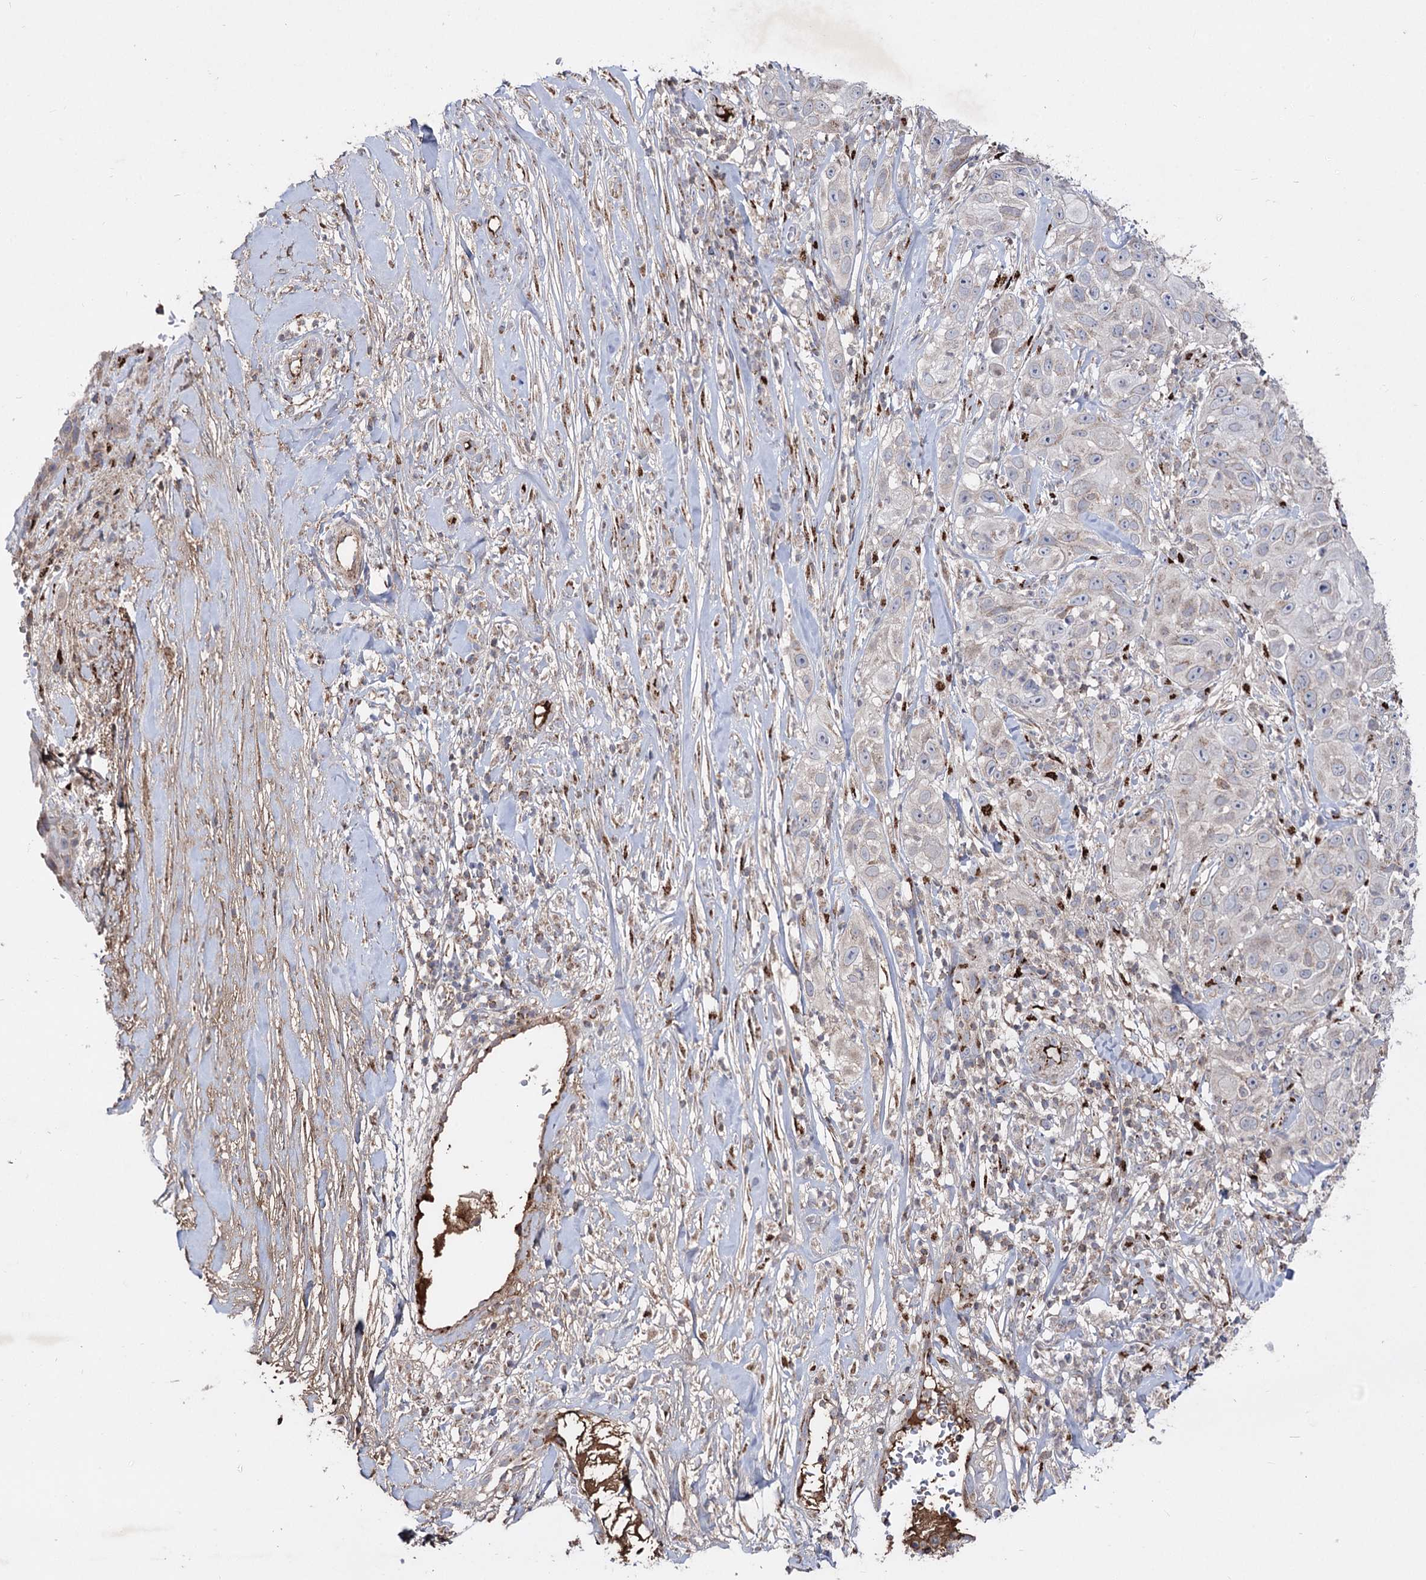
{"staining": {"intensity": "negative", "quantity": "none", "location": "none"}, "tissue": "skin cancer", "cell_type": "Tumor cells", "image_type": "cancer", "snomed": [{"axis": "morphology", "description": "Squamous cell carcinoma, NOS"}, {"axis": "topography", "description": "Skin"}], "caption": "High magnification brightfield microscopy of skin squamous cell carcinoma stained with DAB (brown) and counterstained with hematoxylin (blue): tumor cells show no significant positivity. (Stains: DAB immunohistochemistry (IHC) with hematoxylin counter stain, Microscopy: brightfield microscopy at high magnification).", "gene": "ARHGAP20", "patient": {"sex": "female", "age": 44}}